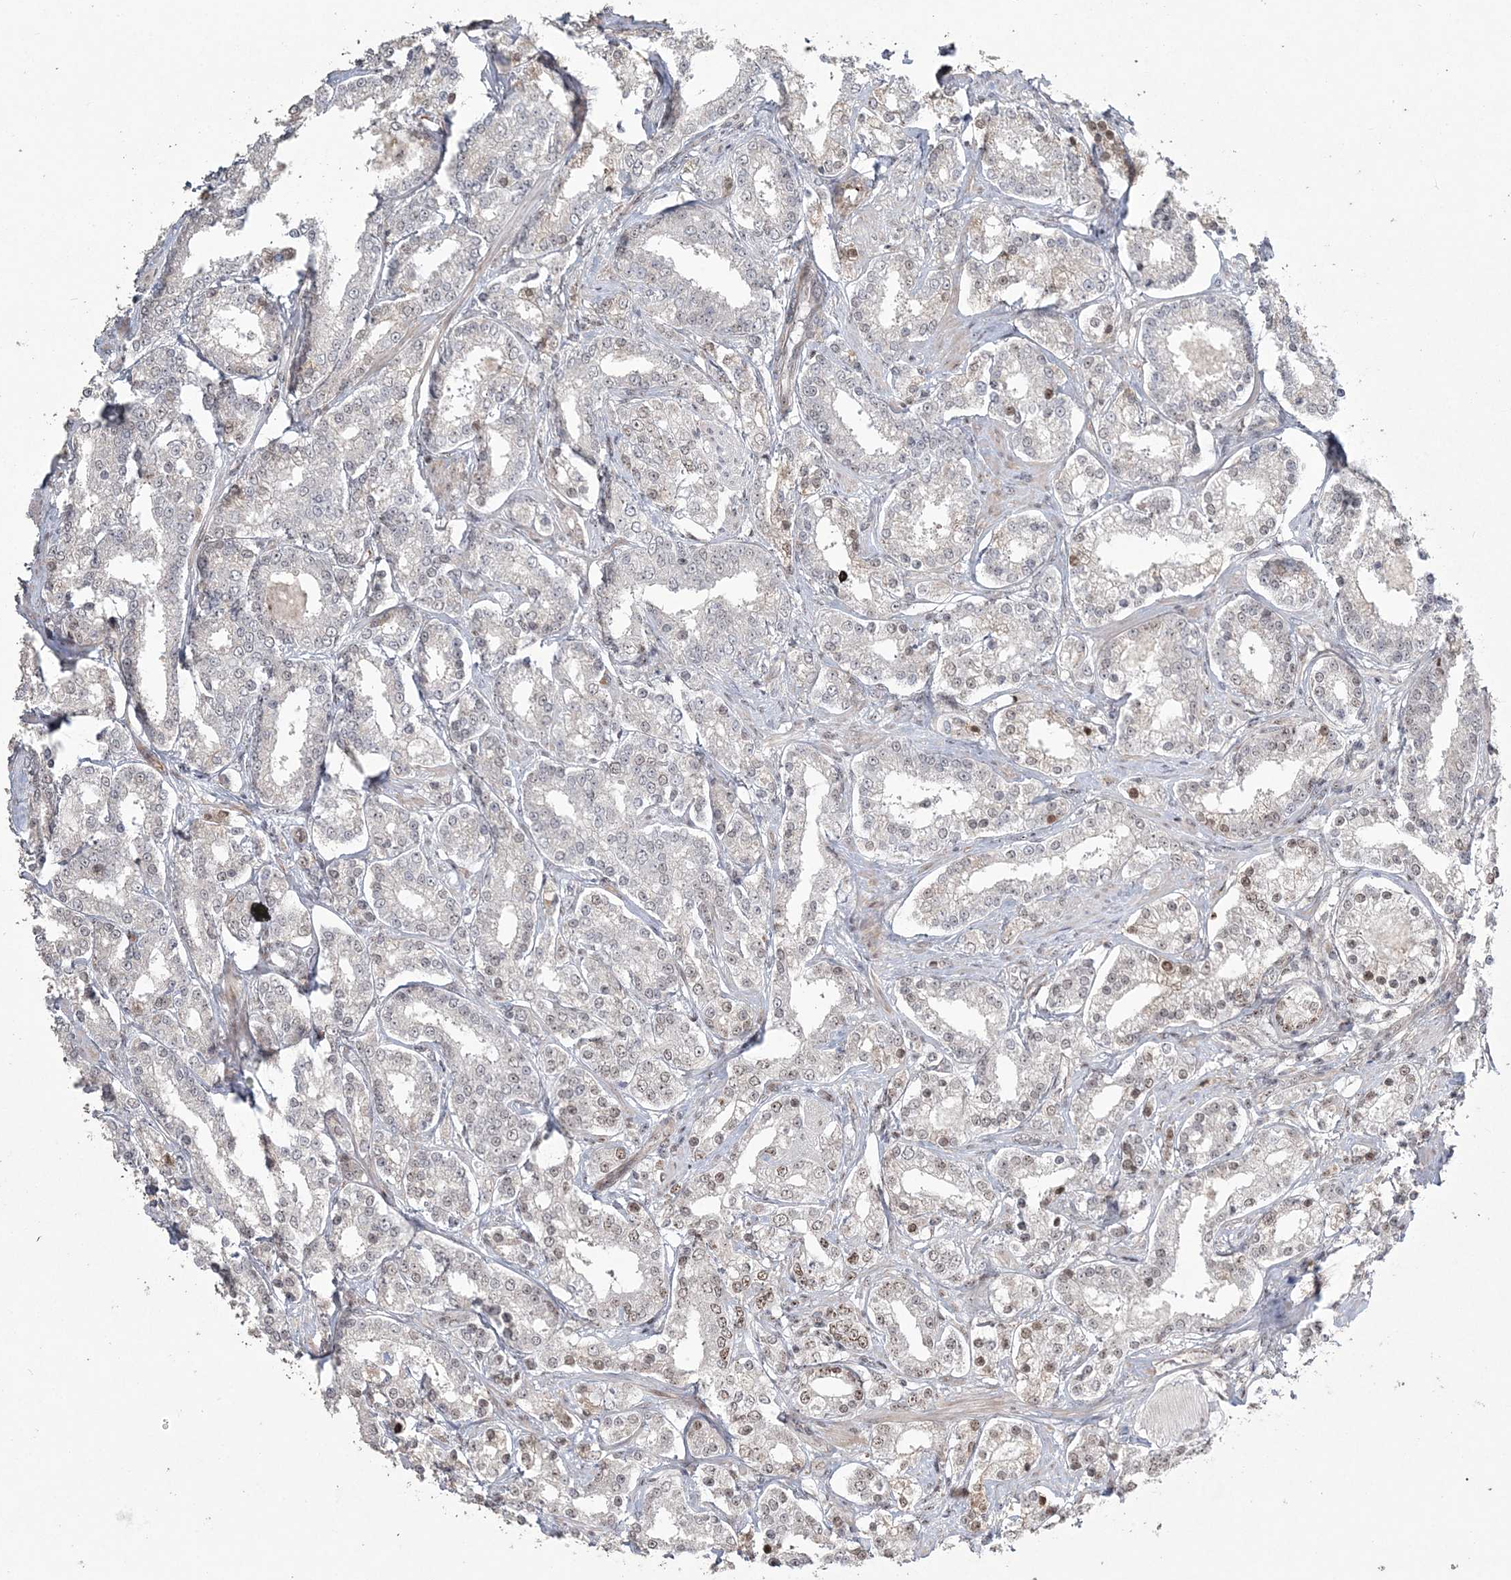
{"staining": {"intensity": "weak", "quantity": "25%-75%", "location": "nuclear"}, "tissue": "prostate cancer", "cell_type": "Tumor cells", "image_type": "cancer", "snomed": [{"axis": "morphology", "description": "Normal tissue, NOS"}, {"axis": "morphology", "description": "Adenocarcinoma, High grade"}, {"axis": "topography", "description": "Prostate"}], "caption": "Protein expression by IHC shows weak nuclear positivity in approximately 25%-75% of tumor cells in prostate high-grade adenocarcinoma.", "gene": "RBM17", "patient": {"sex": "male", "age": 83}}